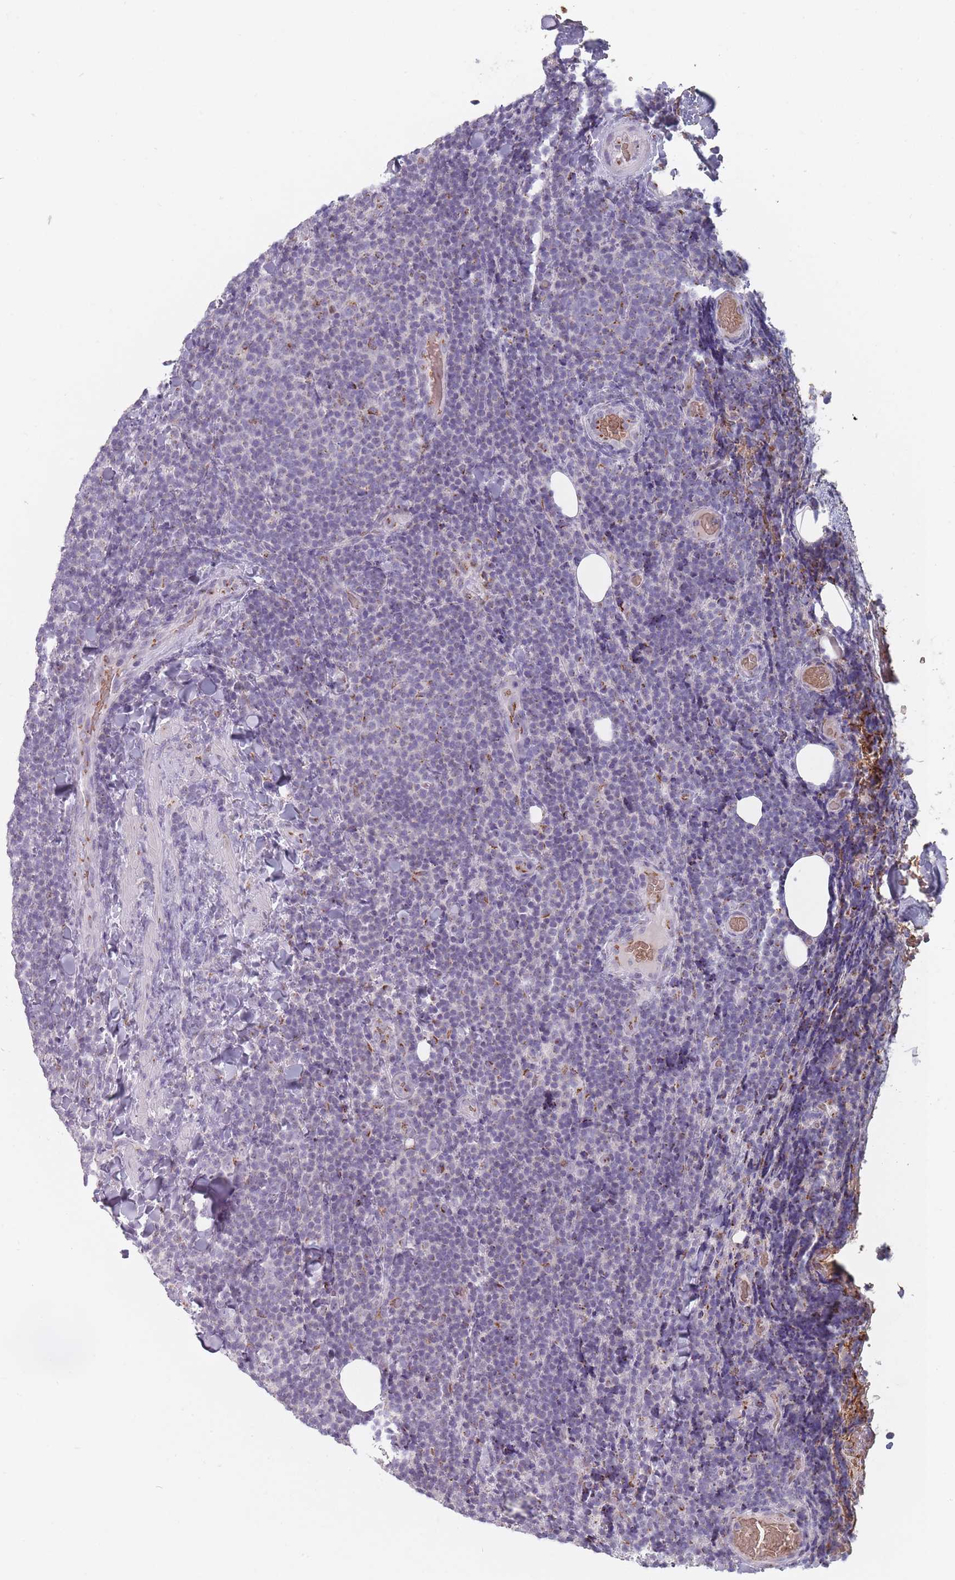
{"staining": {"intensity": "negative", "quantity": "none", "location": "none"}, "tissue": "lymphoma", "cell_type": "Tumor cells", "image_type": "cancer", "snomed": [{"axis": "morphology", "description": "Malignant lymphoma, non-Hodgkin's type, Low grade"}, {"axis": "topography", "description": "Lymph node"}], "caption": "This is a micrograph of immunohistochemistry (IHC) staining of lymphoma, which shows no expression in tumor cells. (DAB IHC visualized using brightfield microscopy, high magnification).", "gene": "MAN1B1", "patient": {"sex": "male", "age": 66}}